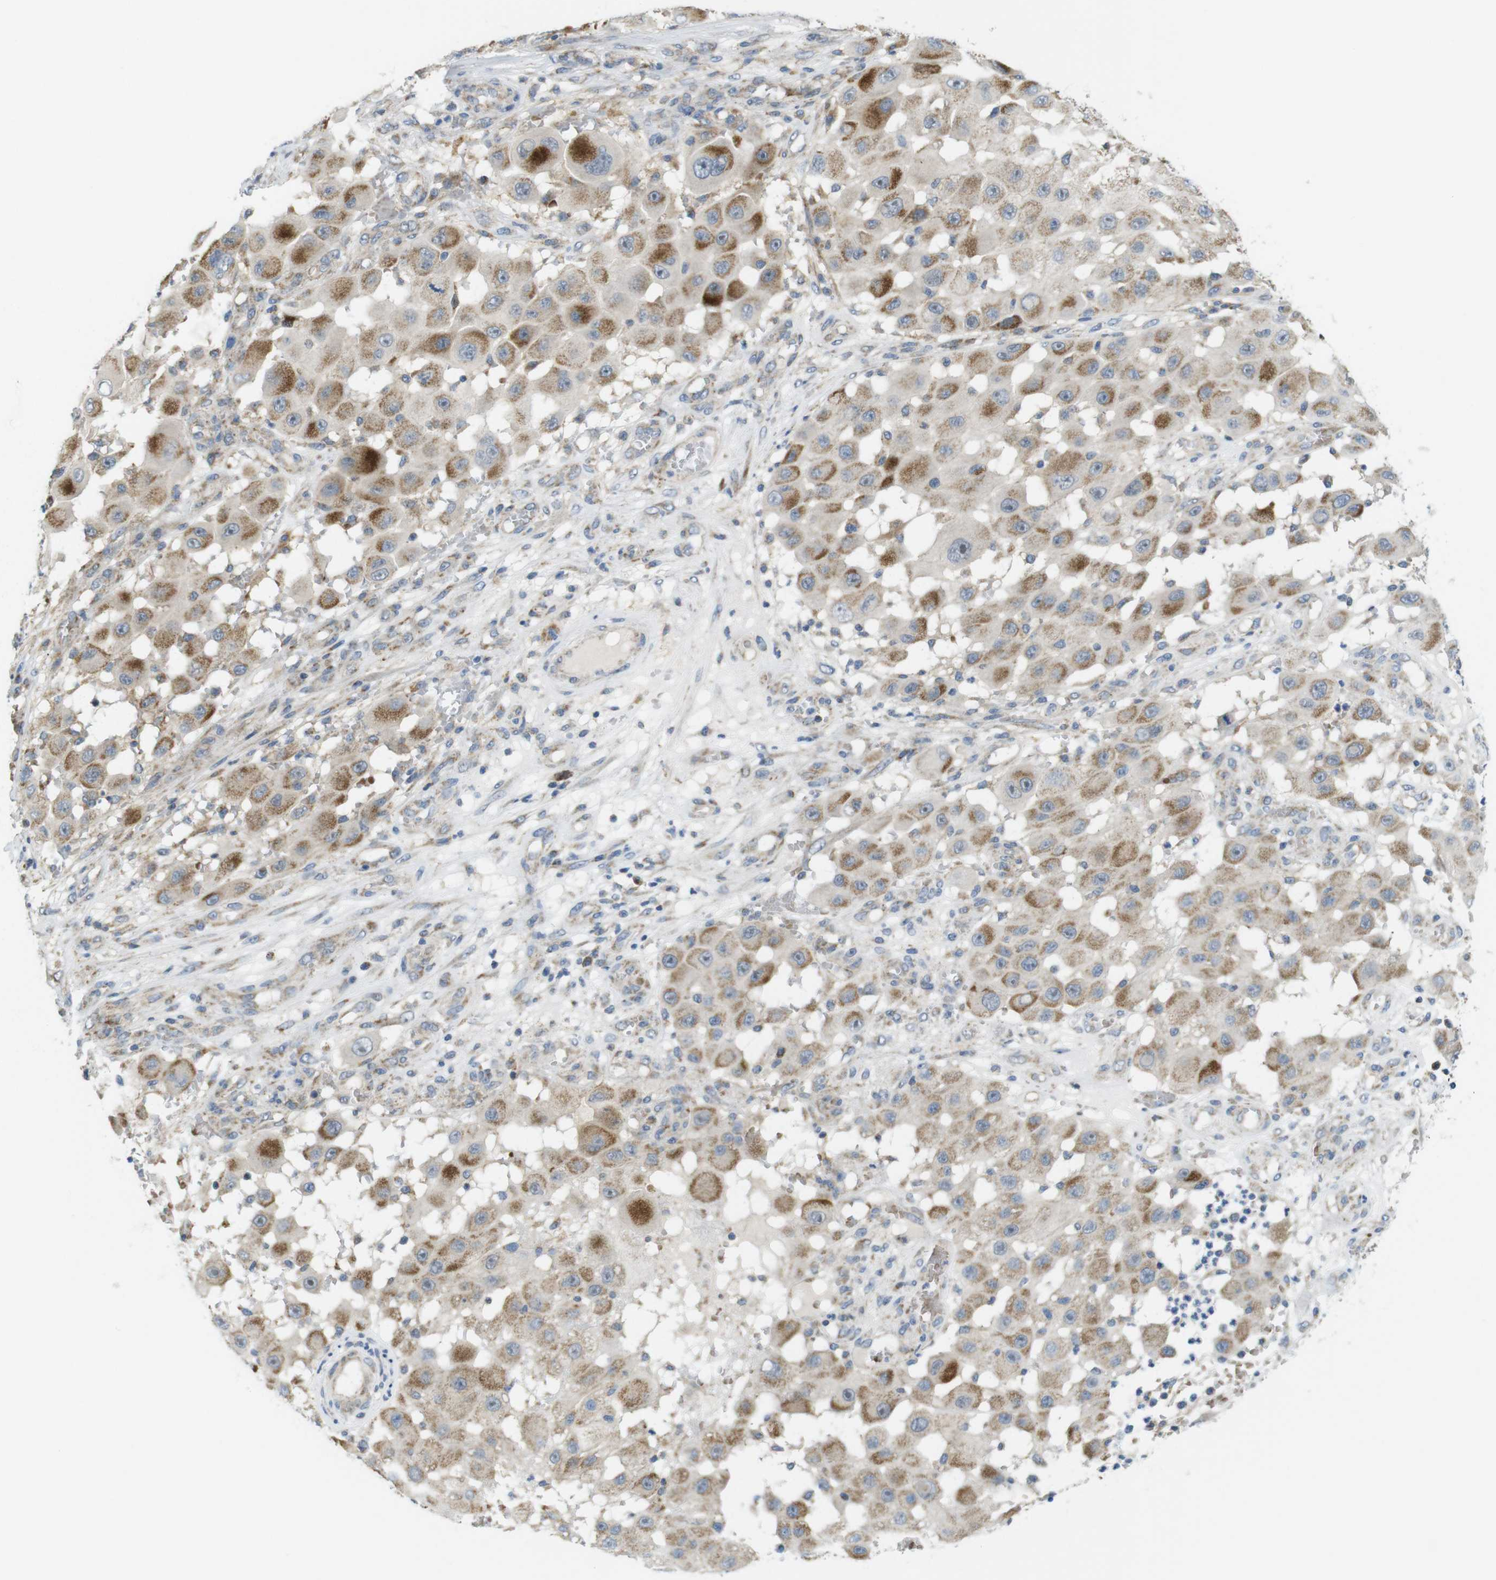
{"staining": {"intensity": "moderate", "quantity": "25%-75%", "location": "cytoplasmic/membranous"}, "tissue": "melanoma", "cell_type": "Tumor cells", "image_type": "cancer", "snomed": [{"axis": "morphology", "description": "Malignant melanoma, NOS"}, {"axis": "topography", "description": "Skin"}], "caption": "High-power microscopy captured an immunohistochemistry (IHC) micrograph of melanoma, revealing moderate cytoplasmic/membranous expression in approximately 25%-75% of tumor cells.", "gene": "MARCHF1", "patient": {"sex": "female", "age": 81}}